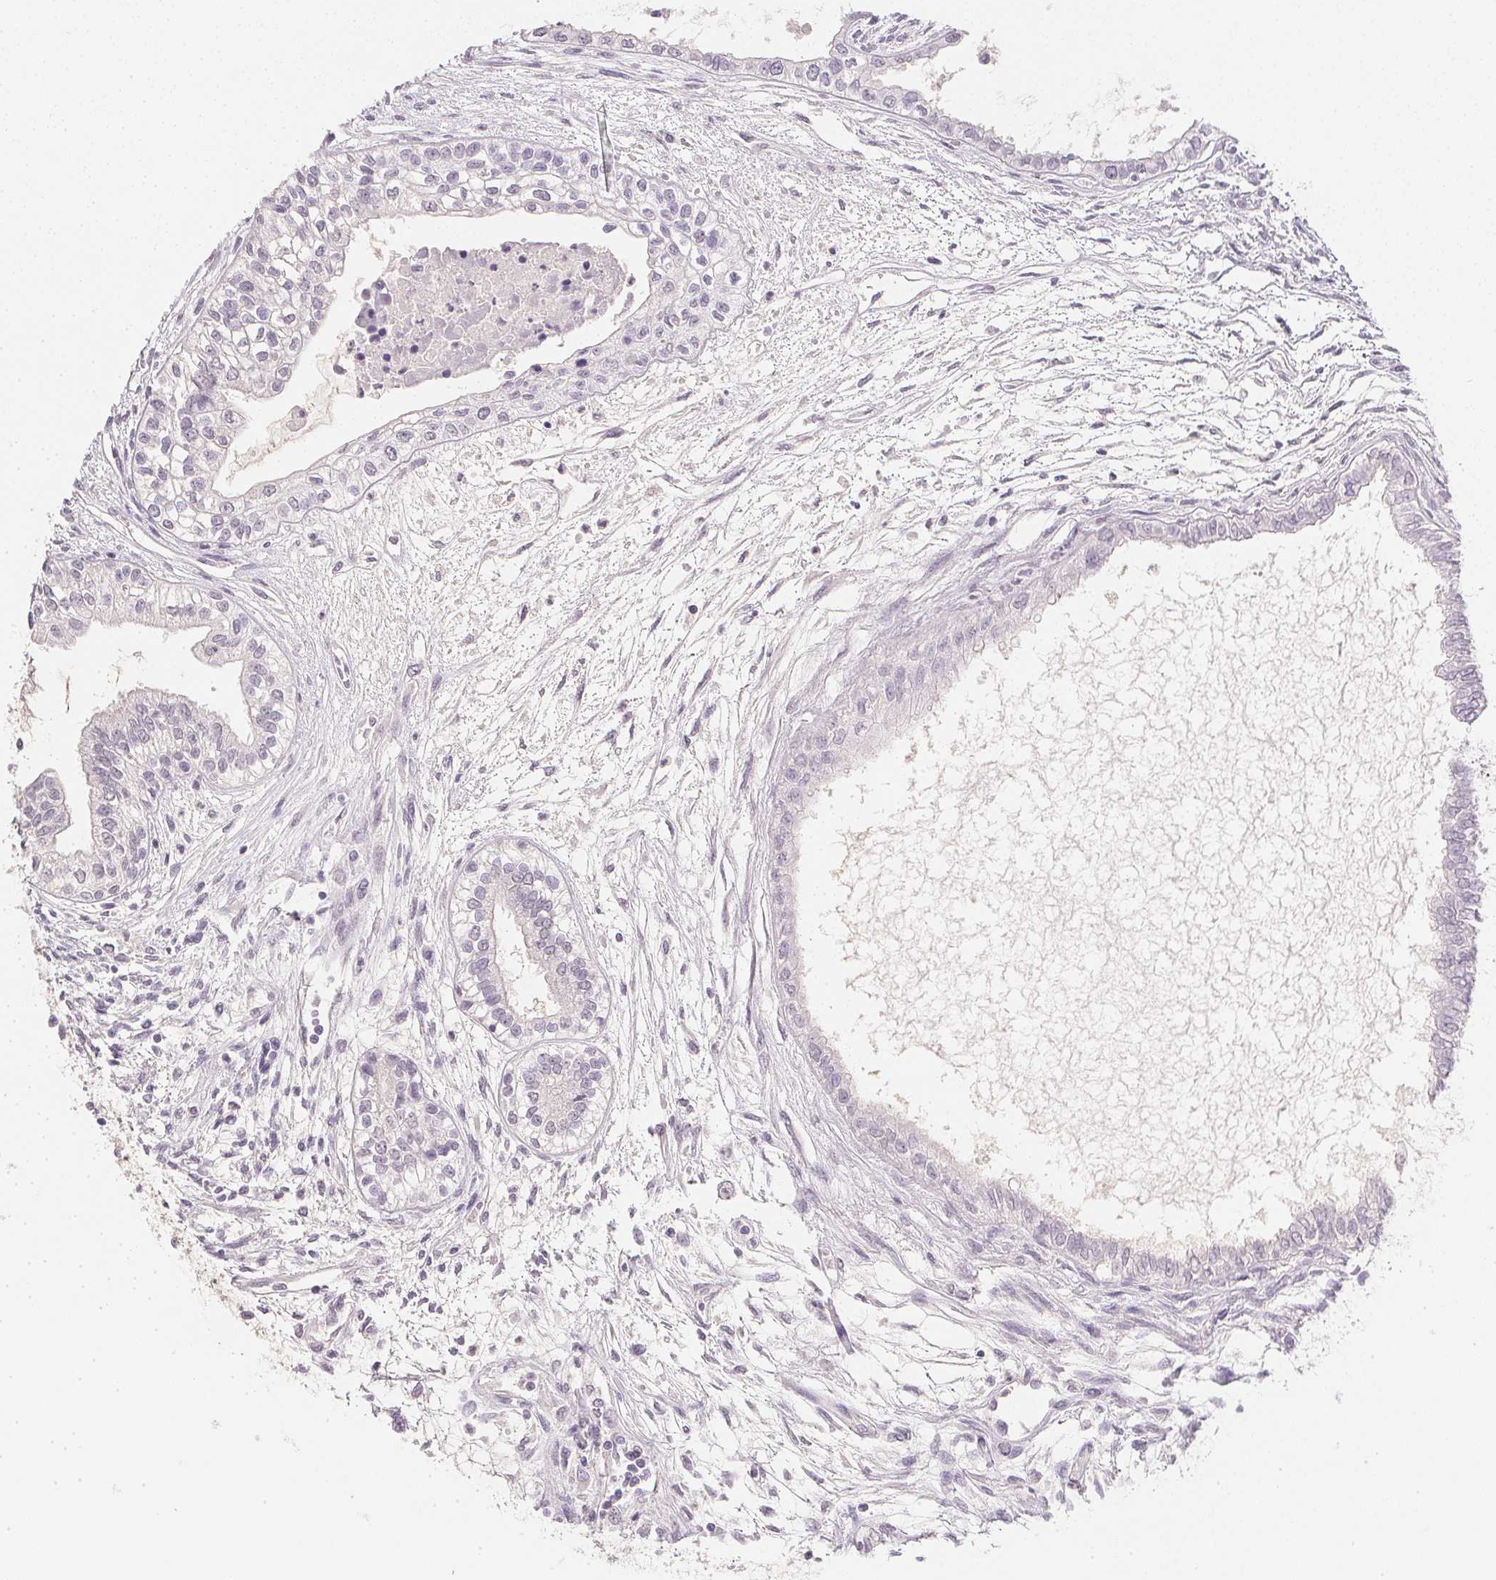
{"staining": {"intensity": "negative", "quantity": "none", "location": "none"}, "tissue": "testis cancer", "cell_type": "Tumor cells", "image_type": "cancer", "snomed": [{"axis": "morphology", "description": "Carcinoma, Embryonal, NOS"}, {"axis": "topography", "description": "Testis"}], "caption": "The immunohistochemistry (IHC) image has no significant positivity in tumor cells of testis cancer (embryonal carcinoma) tissue.", "gene": "PPY", "patient": {"sex": "male", "age": 37}}